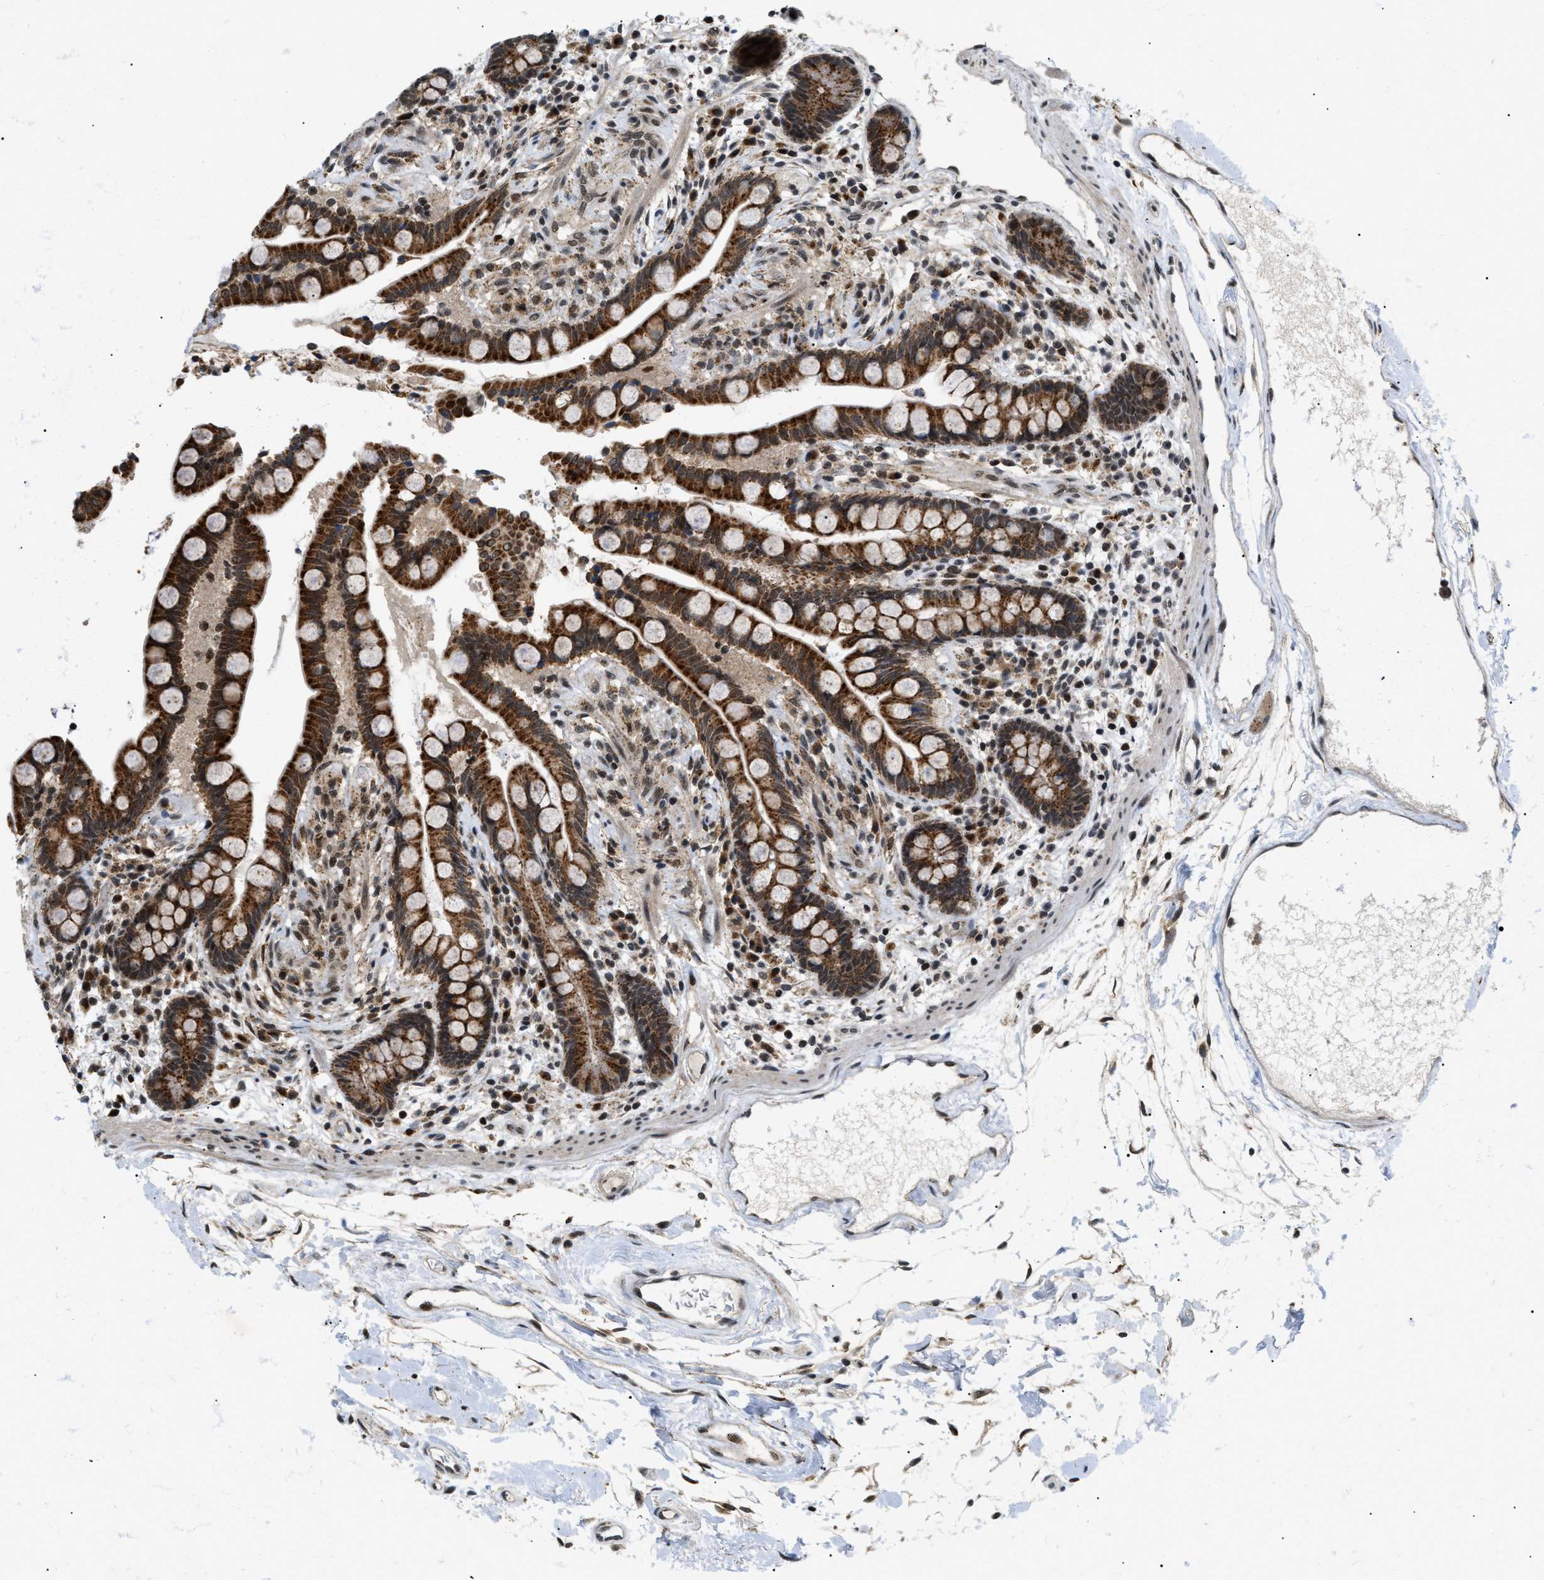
{"staining": {"intensity": "moderate", "quantity": ">75%", "location": "nuclear"}, "tissue": "colon", "cell_type": "Endothelial cells", "image_type": "normal", "snomed": [{"axis": "morphology", "description": "Normal tissue, NOS"}, {"axis": "topography", "description": "Colon"}], "caption": "A high-resolution histopathology image shows immunohistochemistry (IHC) staining of unremarkable colon, which shows moderate nuclear staining in approximately >75% of endothelial cells. (DAB IHC, brown staining for protein, blue staining for nuclei).", "gene": "ZBTB11", "patient": {"sex": "male", "age": 73}}